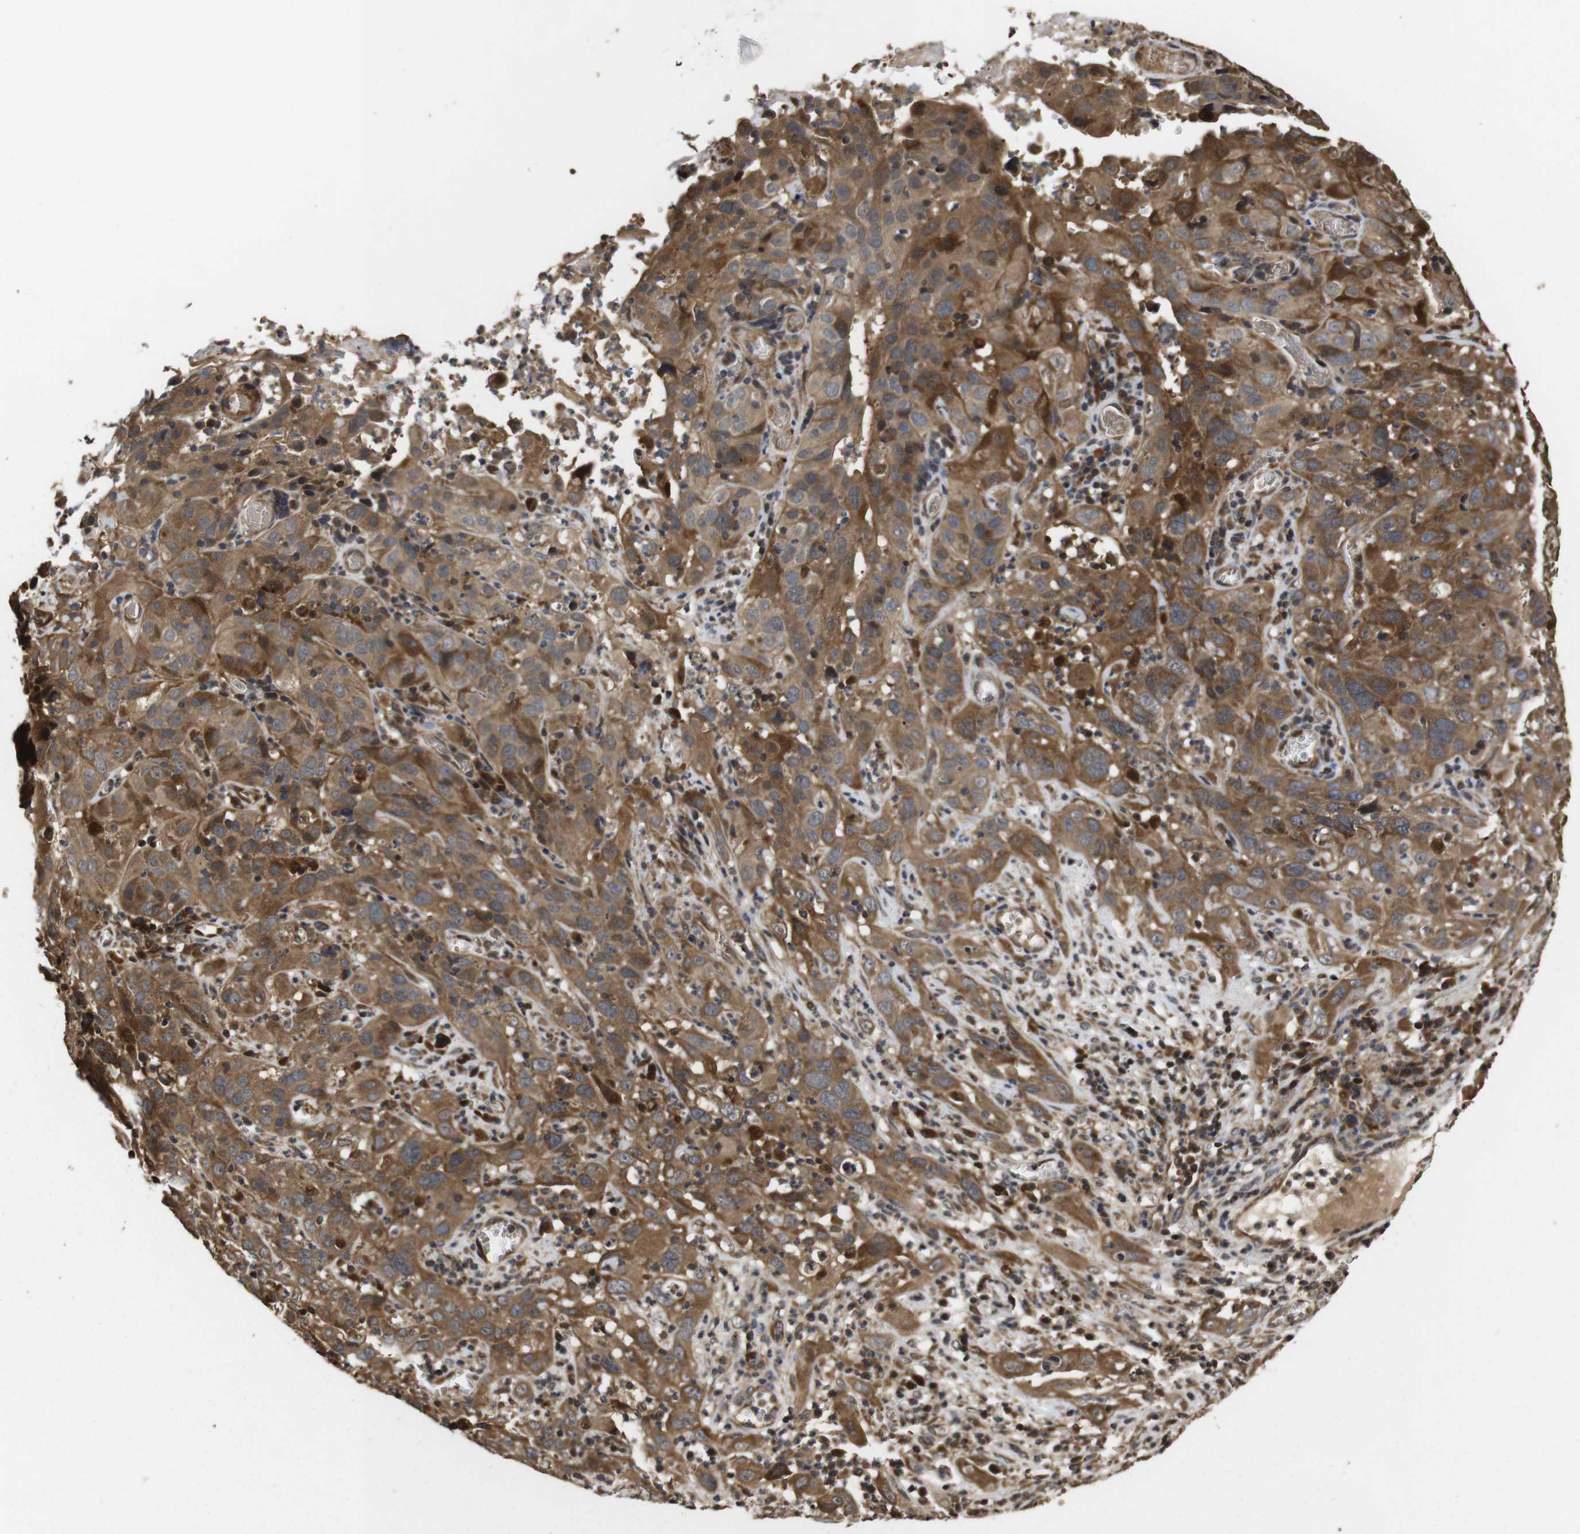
{"staining": {"intensity": "moderate", "quantity": ">75%", "location": "cytoplasmic/membranous"}, "tissue": "cervical cancer", "cell_type": "Tumor cells", "image_type": "cancer", "snomed": [{"axis": "morphology", "description": "Squamous cell carcinoma, NOS"}, {"axis": "topography", "description": "Cervix"}], "caption": "High-magnification brightfield microscopy of cervical cancer (squamous cell carcinoma) stained with DAB (brown) and counterstained with hematoxylin (blue). tumor cells exhibit moderate cytoplasmic/membranous positivity is seen in about>75% of cells.", "gene": "PTPN14", "patient": {"sex": "female", "age": 32}}